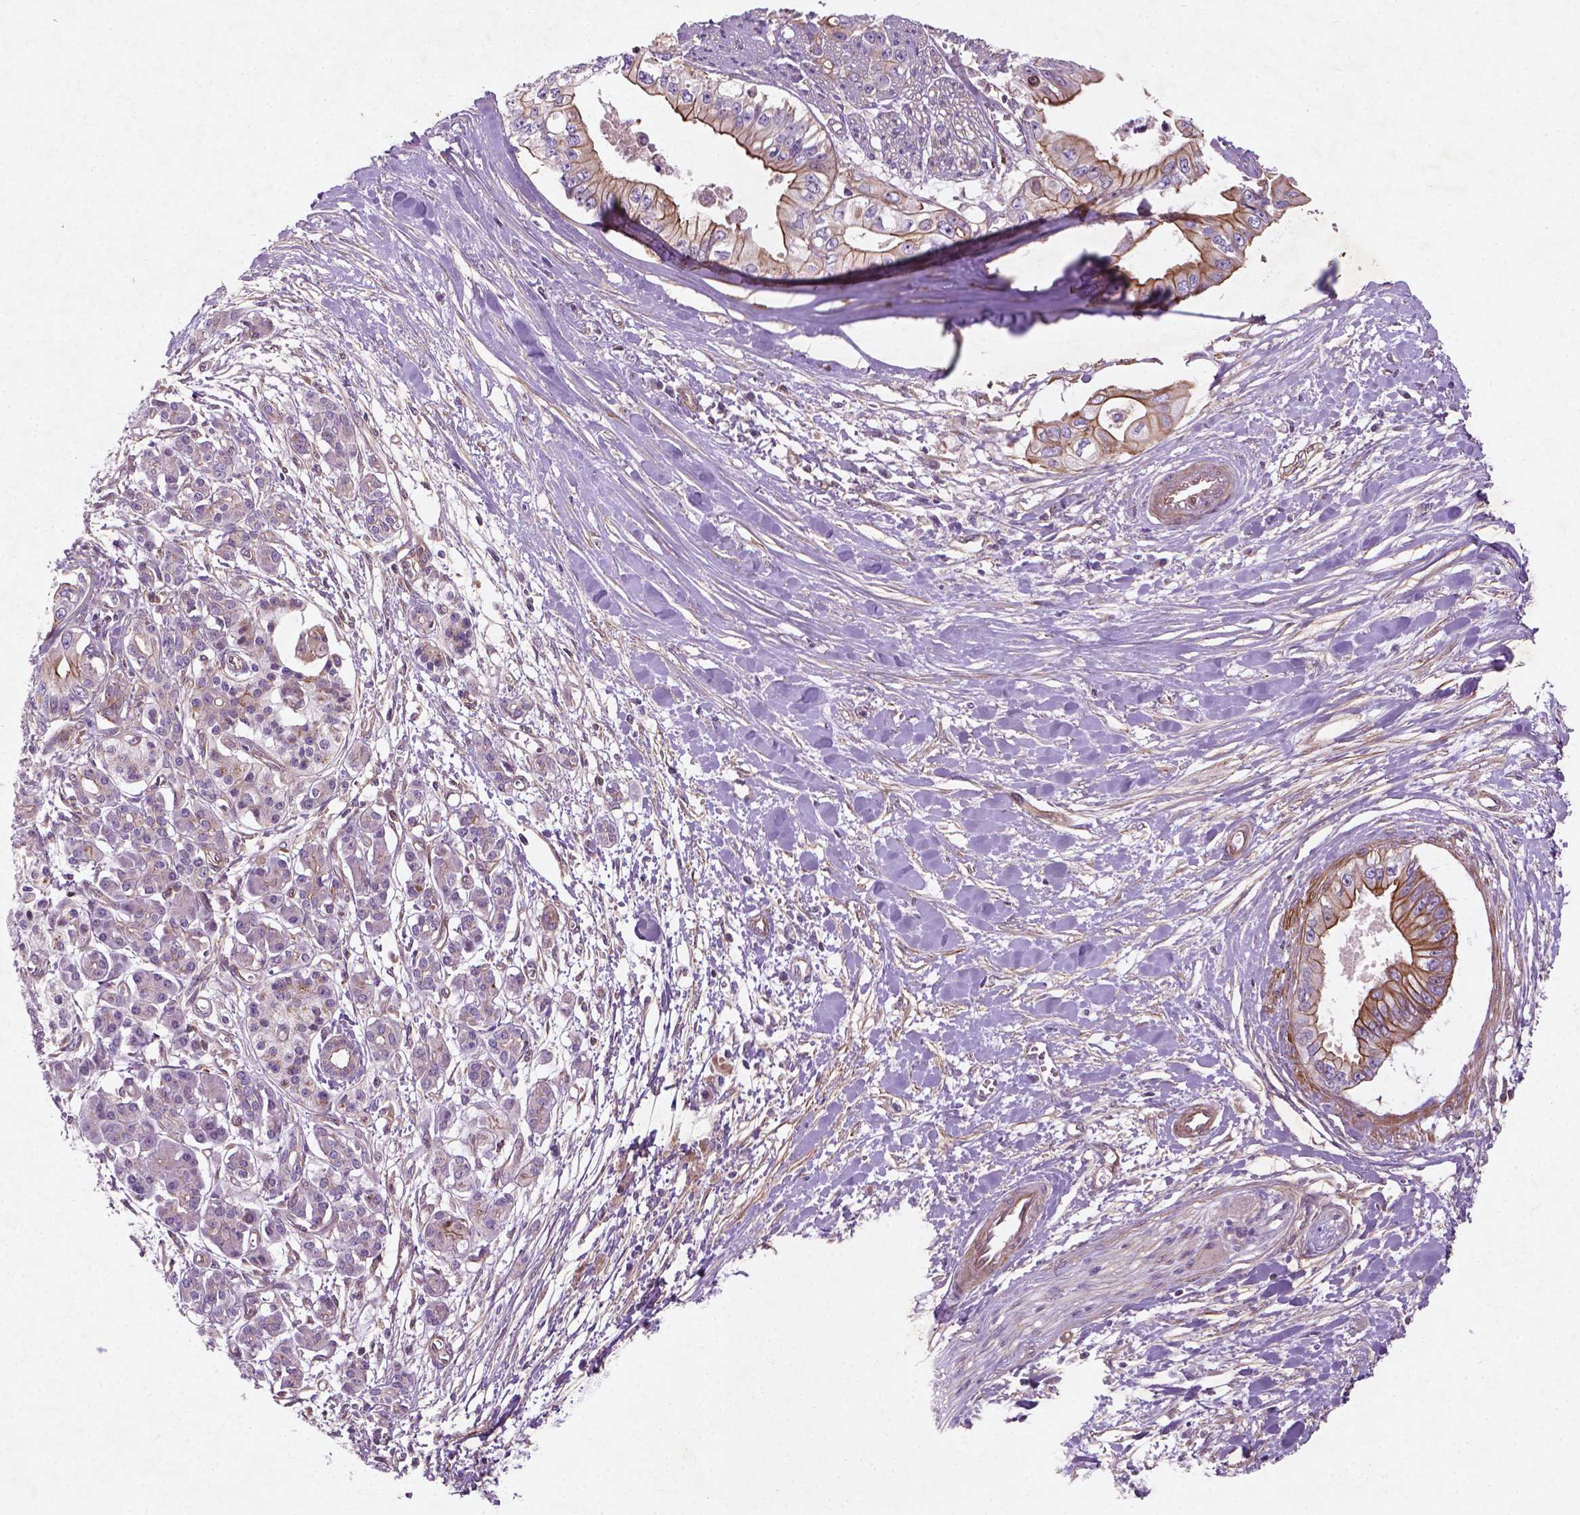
{"staining": {"intensity": "moderate", "quantity": "25%-75%", "location": "cytoplasmic/membranous"}, "tissue": "pancreatic cancer", "cell_type": "Tumor cells", "image_type": "cancer", "snomed": [{"axis": "morphology", "description": "Adenocarcinoma, NOS"}, {"axis": "topography", "description": "Pancreas"}], "caption": "Pancreatic adenocarcinoma stained for a protein (brown) demonstrates moderate cytoplasmic/membranous positive positivity in approximately 25%-75% of tumor cells.", "gene": "TCHP", "patient": {"sex": "male", "age": 60}}